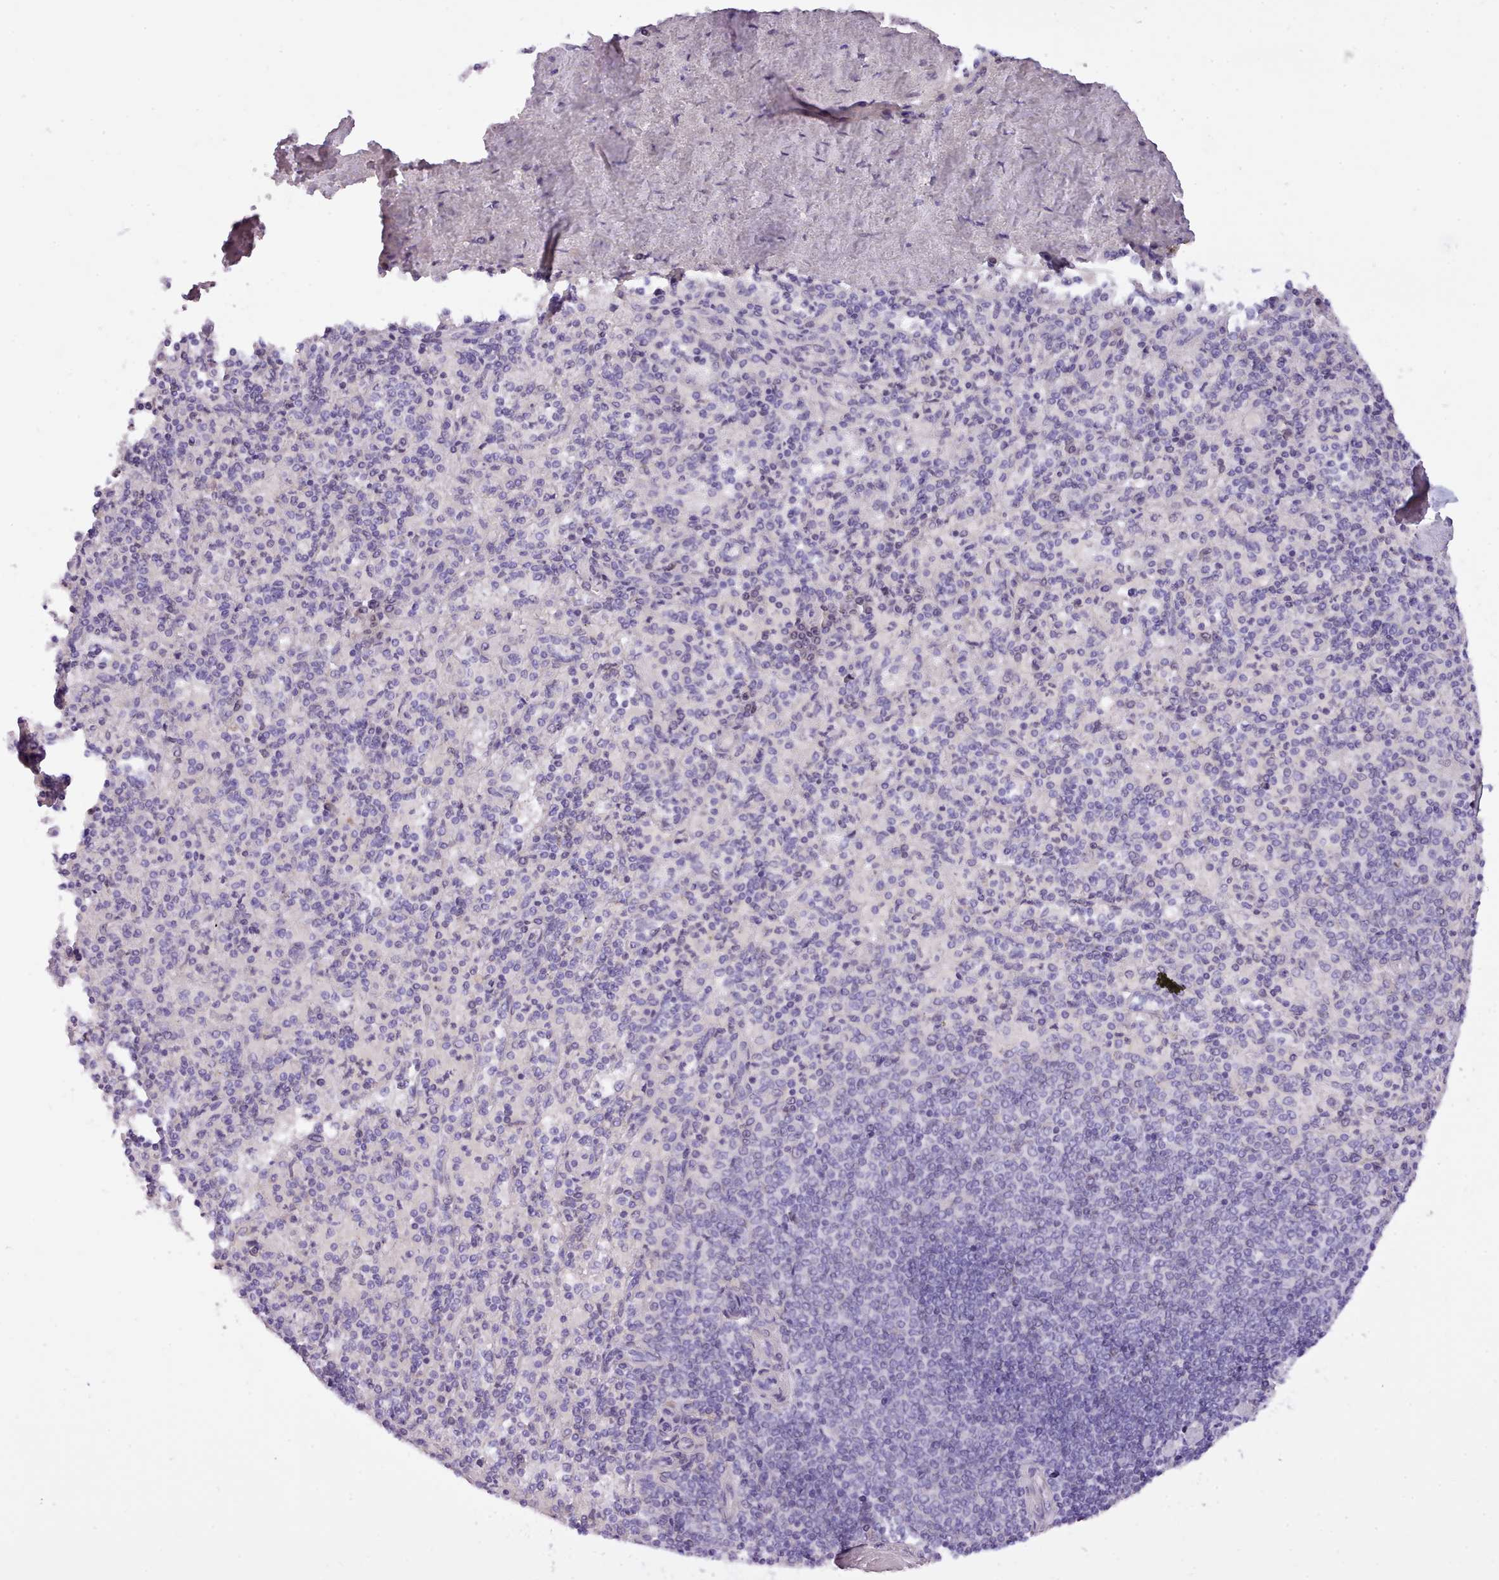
{"staining": {"intensity": "negative", "quantity": "none", "location": "none"}, "tissue": "spleen", "cell_type": "Cells in red pulp", "image_type": "normal", "snomed": [{"axis": "morphology", "description": "Normal tissue, NOS"}, {"axis": "topography", "description": "Spleen"}], "caption": "Immunohistochemistry of normal human spleen reveals no staining in cells in red pulp. The staining is performed using DAB brown chromogen with nuclei counter-stained in using hematoxylin.", "gene": "CYP2A13", "patient": {"sex": "male", "age": 82}}